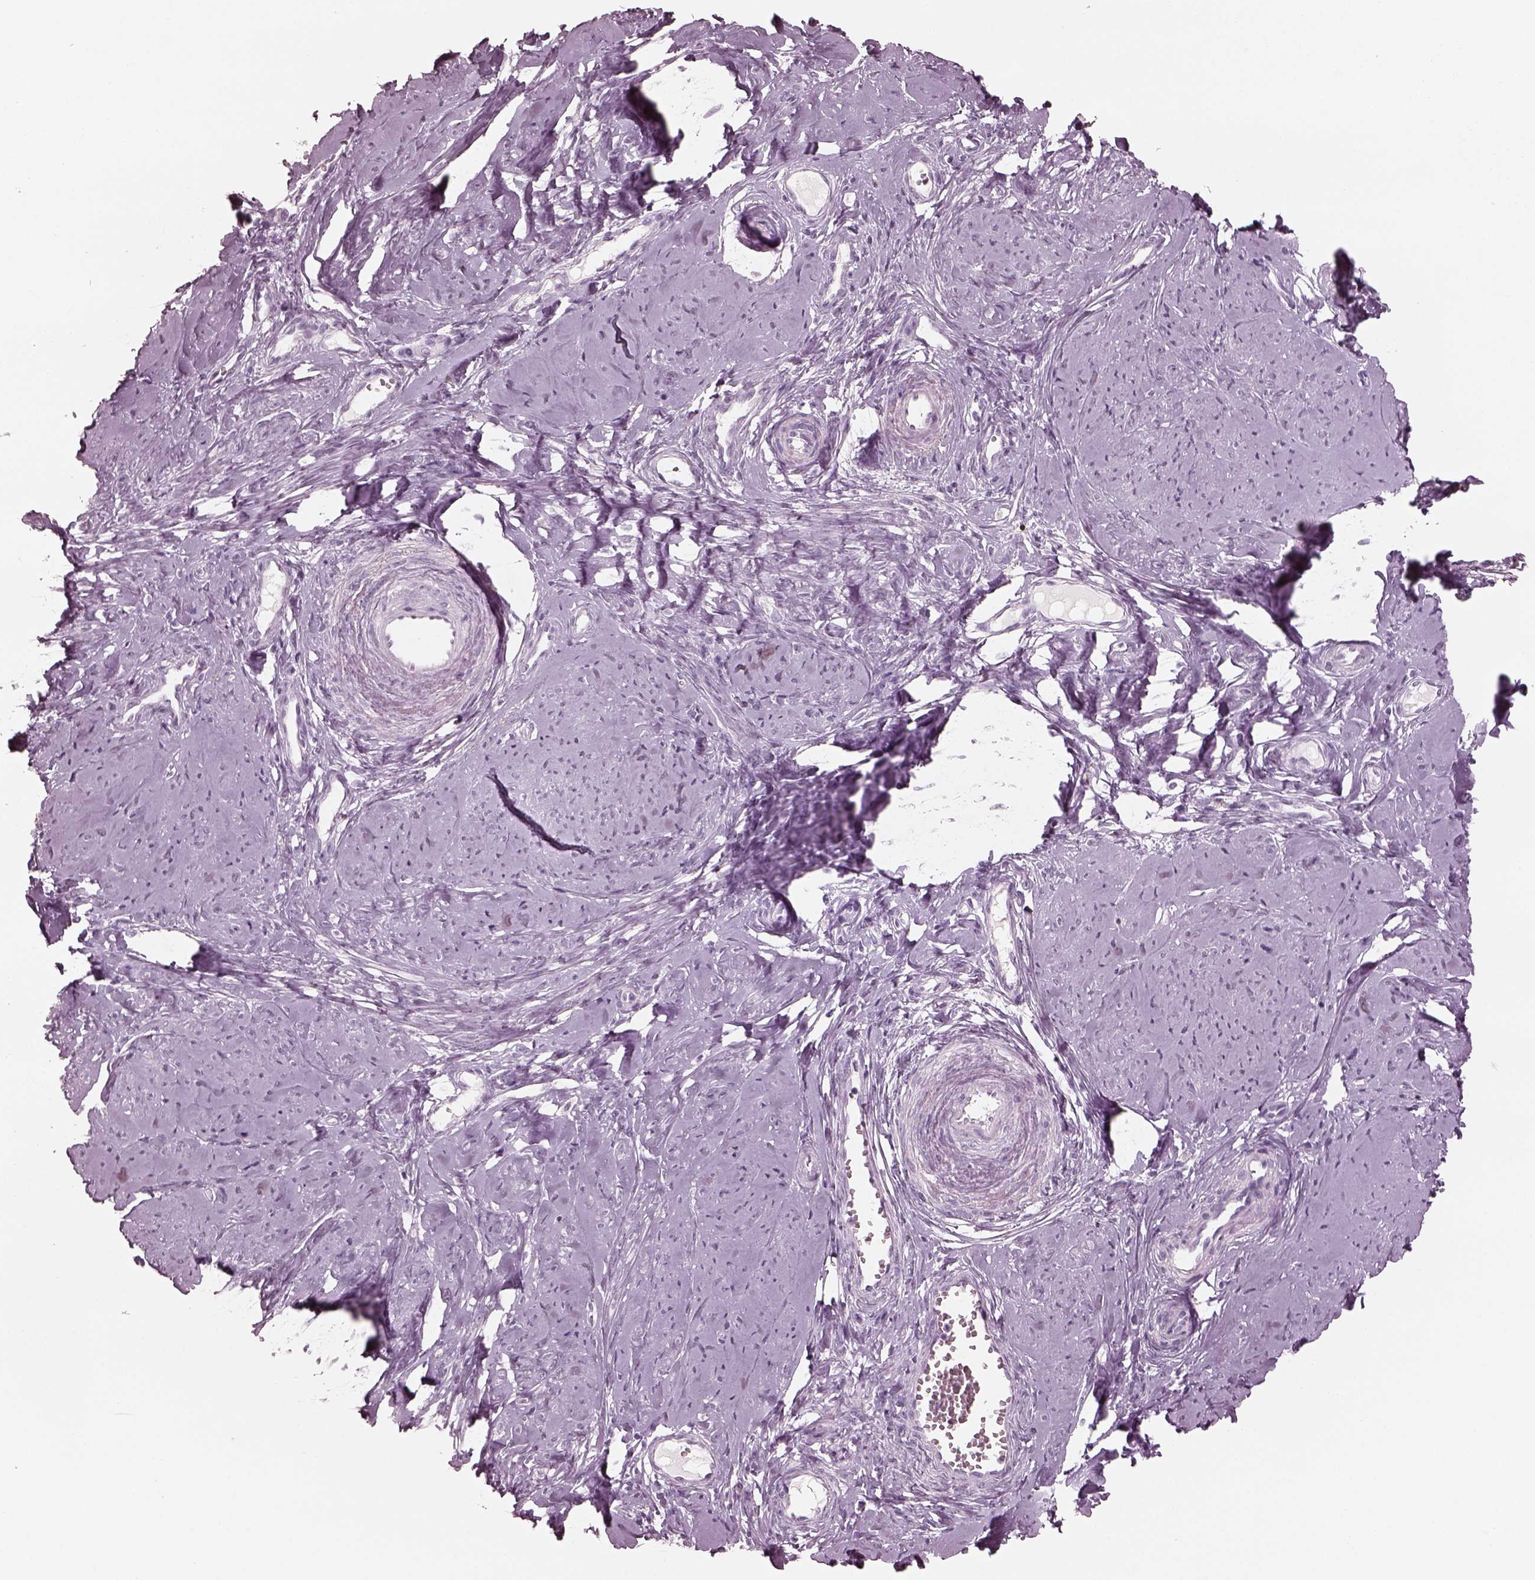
{"staining": {"intensity": "negative", "quantity": "none", "location": "none"}, "tissue": "smooth muscle", "cell_type": "Smooth muscle cells", "image_type": "normal", "snomed": [{"axis": "morphology", "description": "Normal tissue, NOS"}, {"axis": "topography", "description": "Smooth muscle"}], "caption": "Micrograph shows no significant protein positivity in smooth muscle cells of normal smooth muscle. Brightfield microscopy of immunohistochemistry stained with DAB (3,3'-diaminobenzidine) (brown) and hematoxylin (blue), captured at high magnification.", "gene": "C2orf81", "patient": {"sex": "female", "age": 48}}